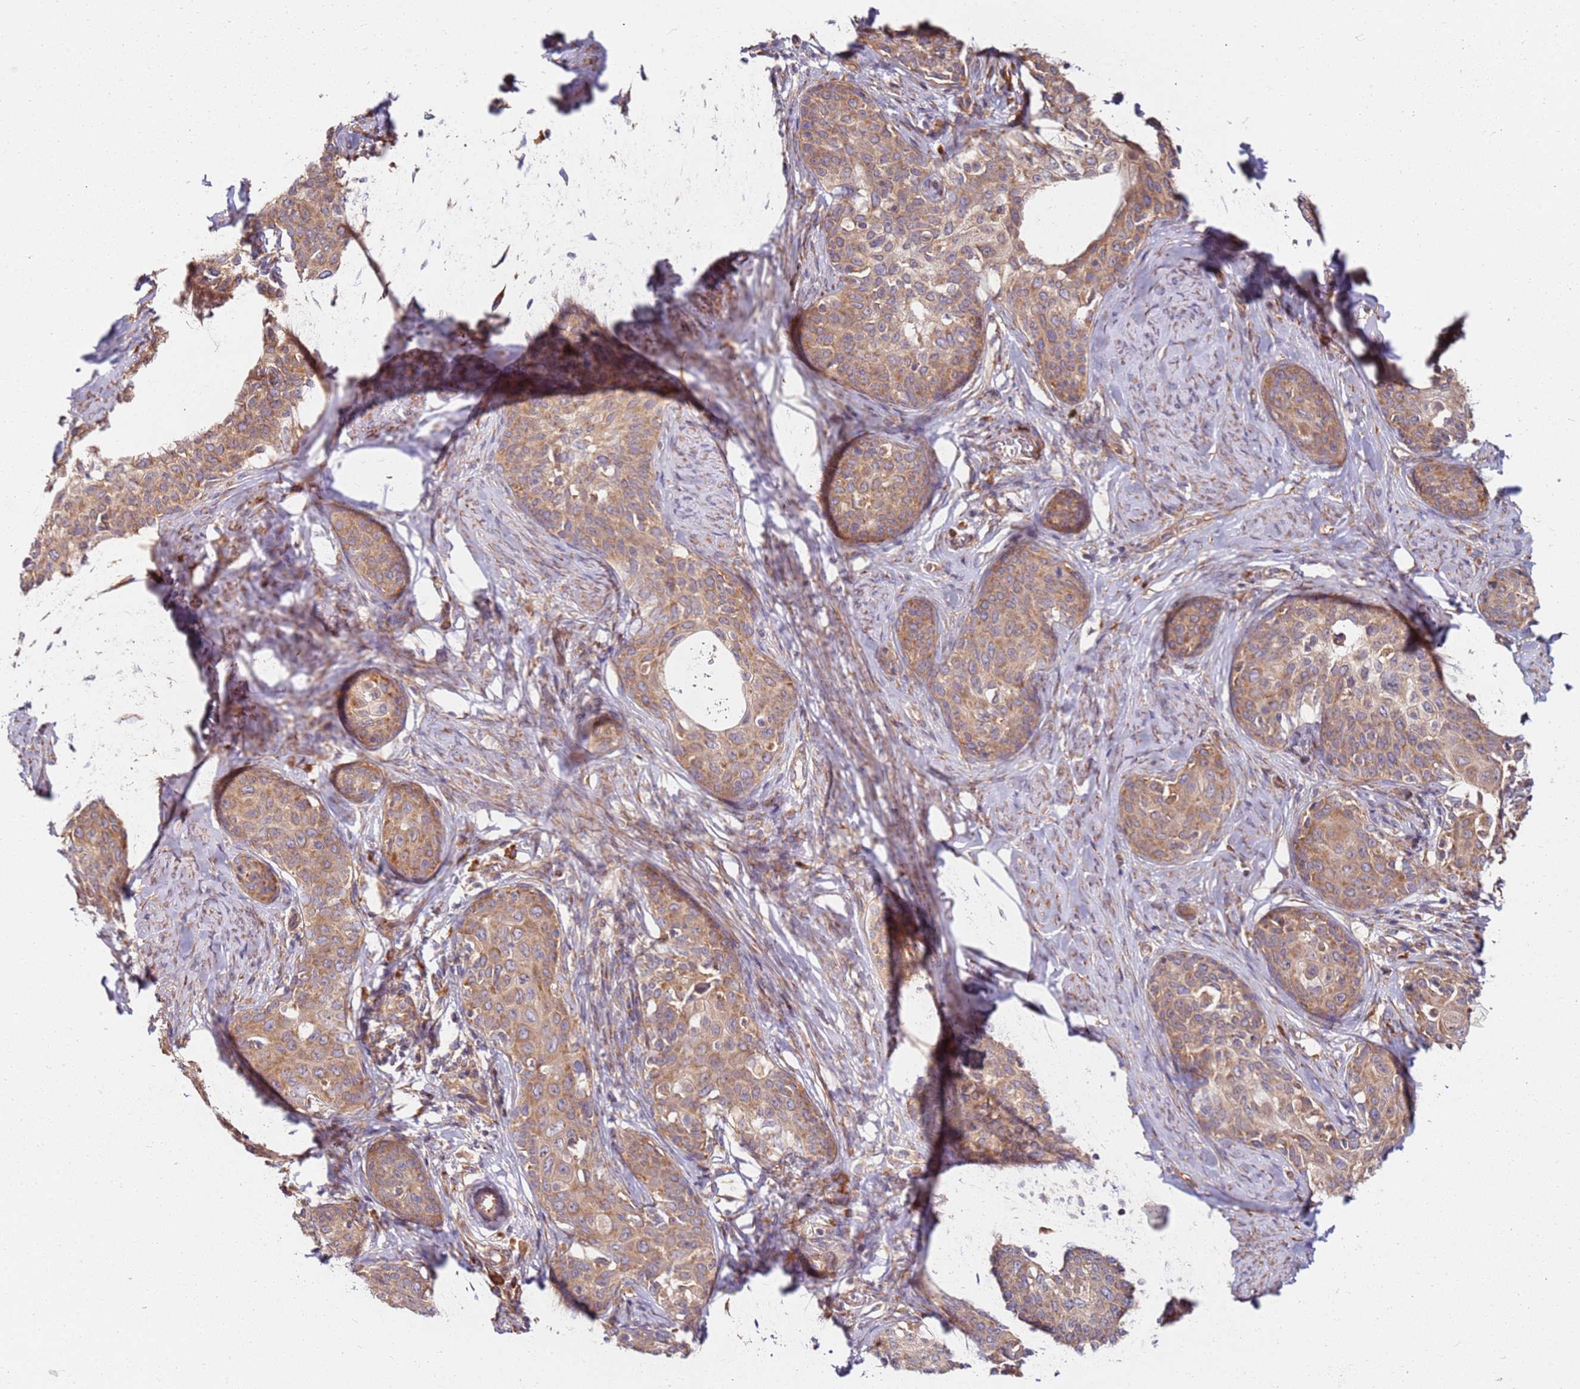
{"staining": {"intensity": "moderate", "quantity": ">75%", "location": "cytoplasmic/membranous"}, "tissue": "cervical cancer", "cell_type": "Tumor cells", "image_type": "cancer", "snomed": [{"axis": "morphology", "description": "Squamous cell carcinoma, NOS"}, {"axis": "morphology", "description": "Adenocarcinoma, NOS"}, {"axis": "topography", "description": "Cervix"}], "caption": "Immunohistochemical staining of cervical cancer shows medium levels of moderate cytoplasmic/membranous positivity in about >75% of tumor cells.", "gene": "RPS3A", "patient": {"sex": "female", "age": 52}}